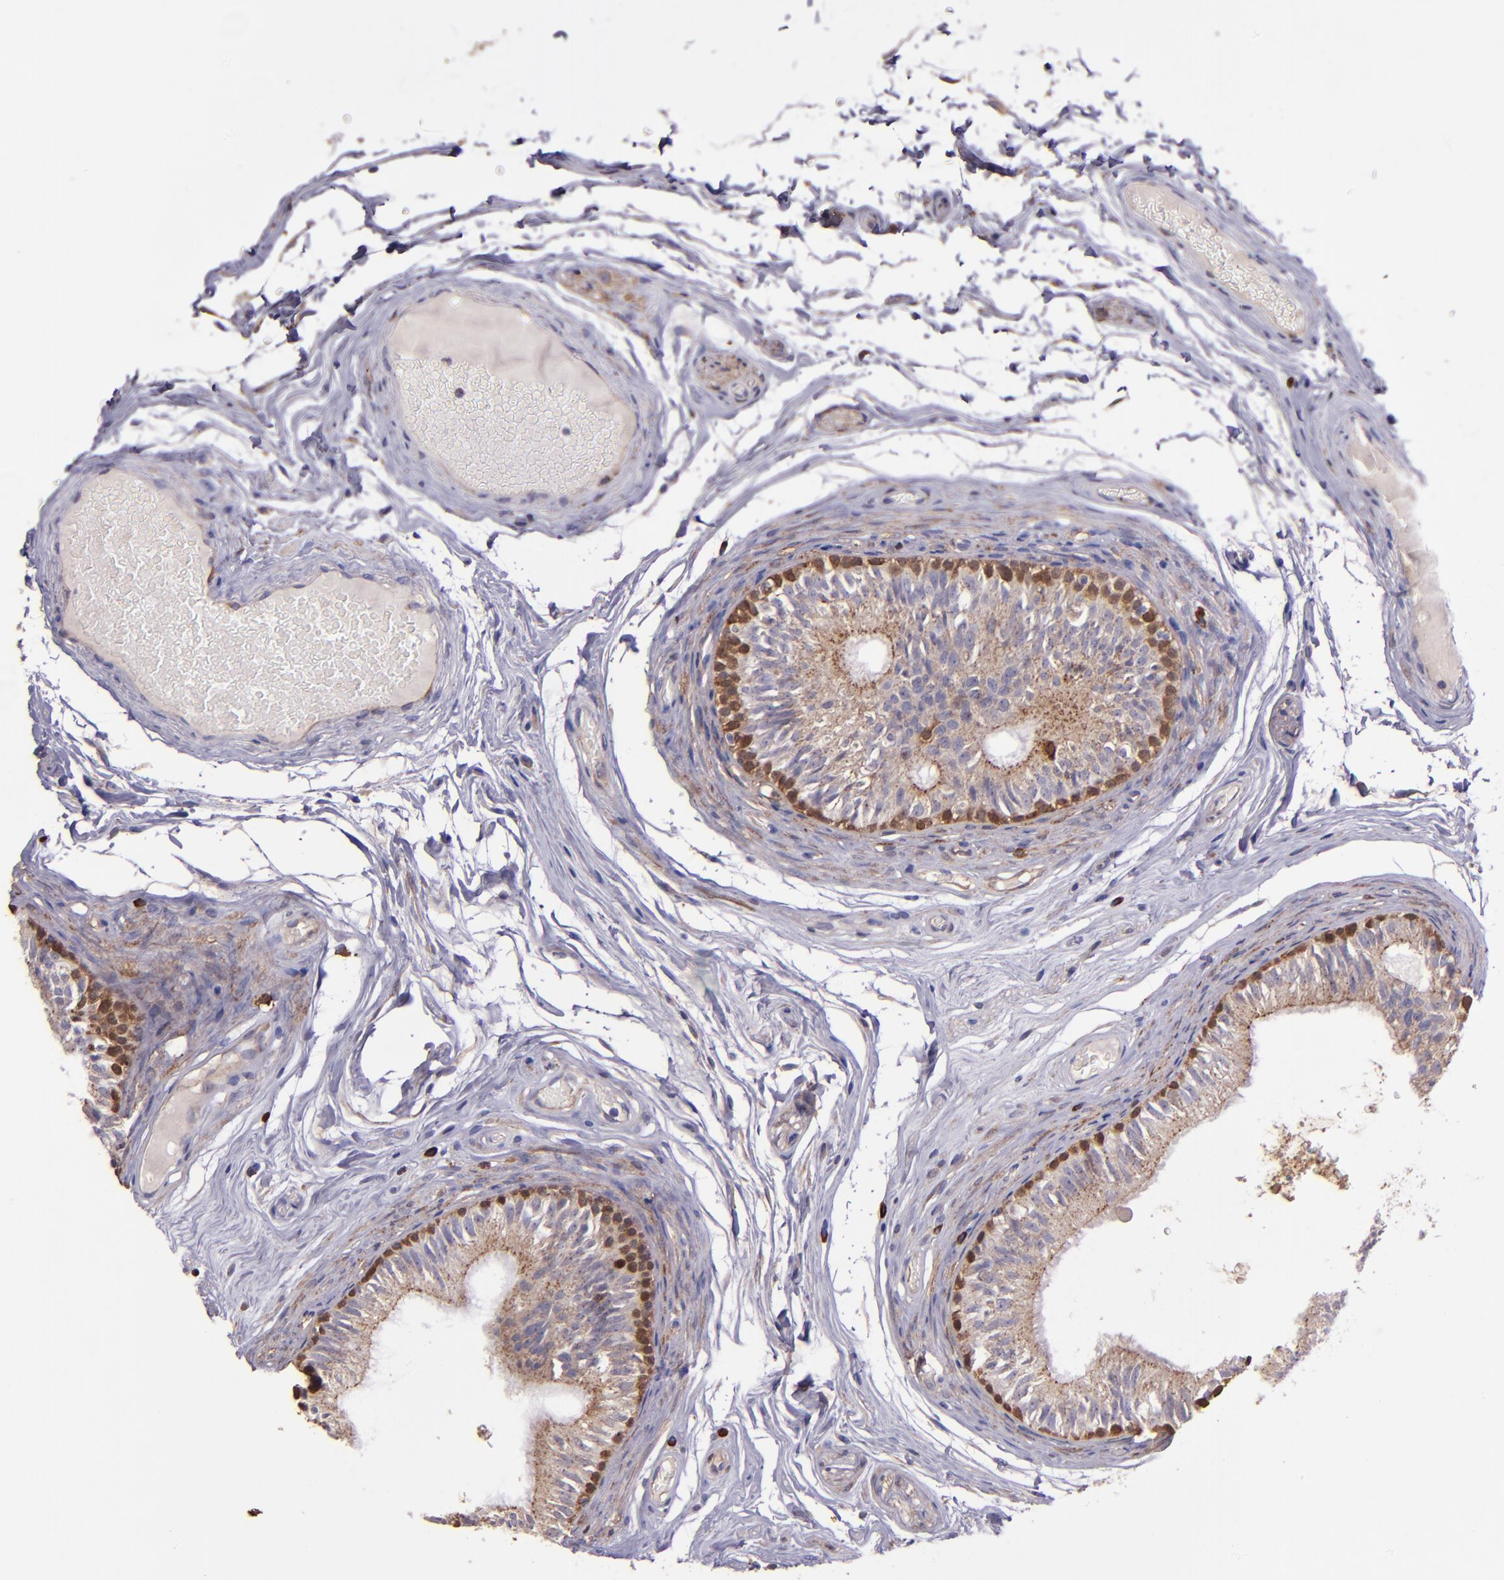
{"staining": {"intensity": "moderate", "quantity": "25%-75%", "location": "cytoplasmic/membranous,nuclear"}, "tissue": "epididymis", "cell_type": "Glandular cells", "image_type": "normal", "snomed": [{"axis": "morphology", "description": "Normal tissue, NOS"}, {"axis": "topography", "description": "Testis"}, {"axis": "topography", "description": "Epididymis"}], "caption": "The photomicrograph displays immunohistochemical staining of unremarkable epididymis. There is moderate cytoplasmic/membranous,nuclear positivity is identified in about 25%-75% of glandular cells. Nuclei are stained in blue.", "gene": "WASH6P", "patient": {"sex": "male", "age": 36}}